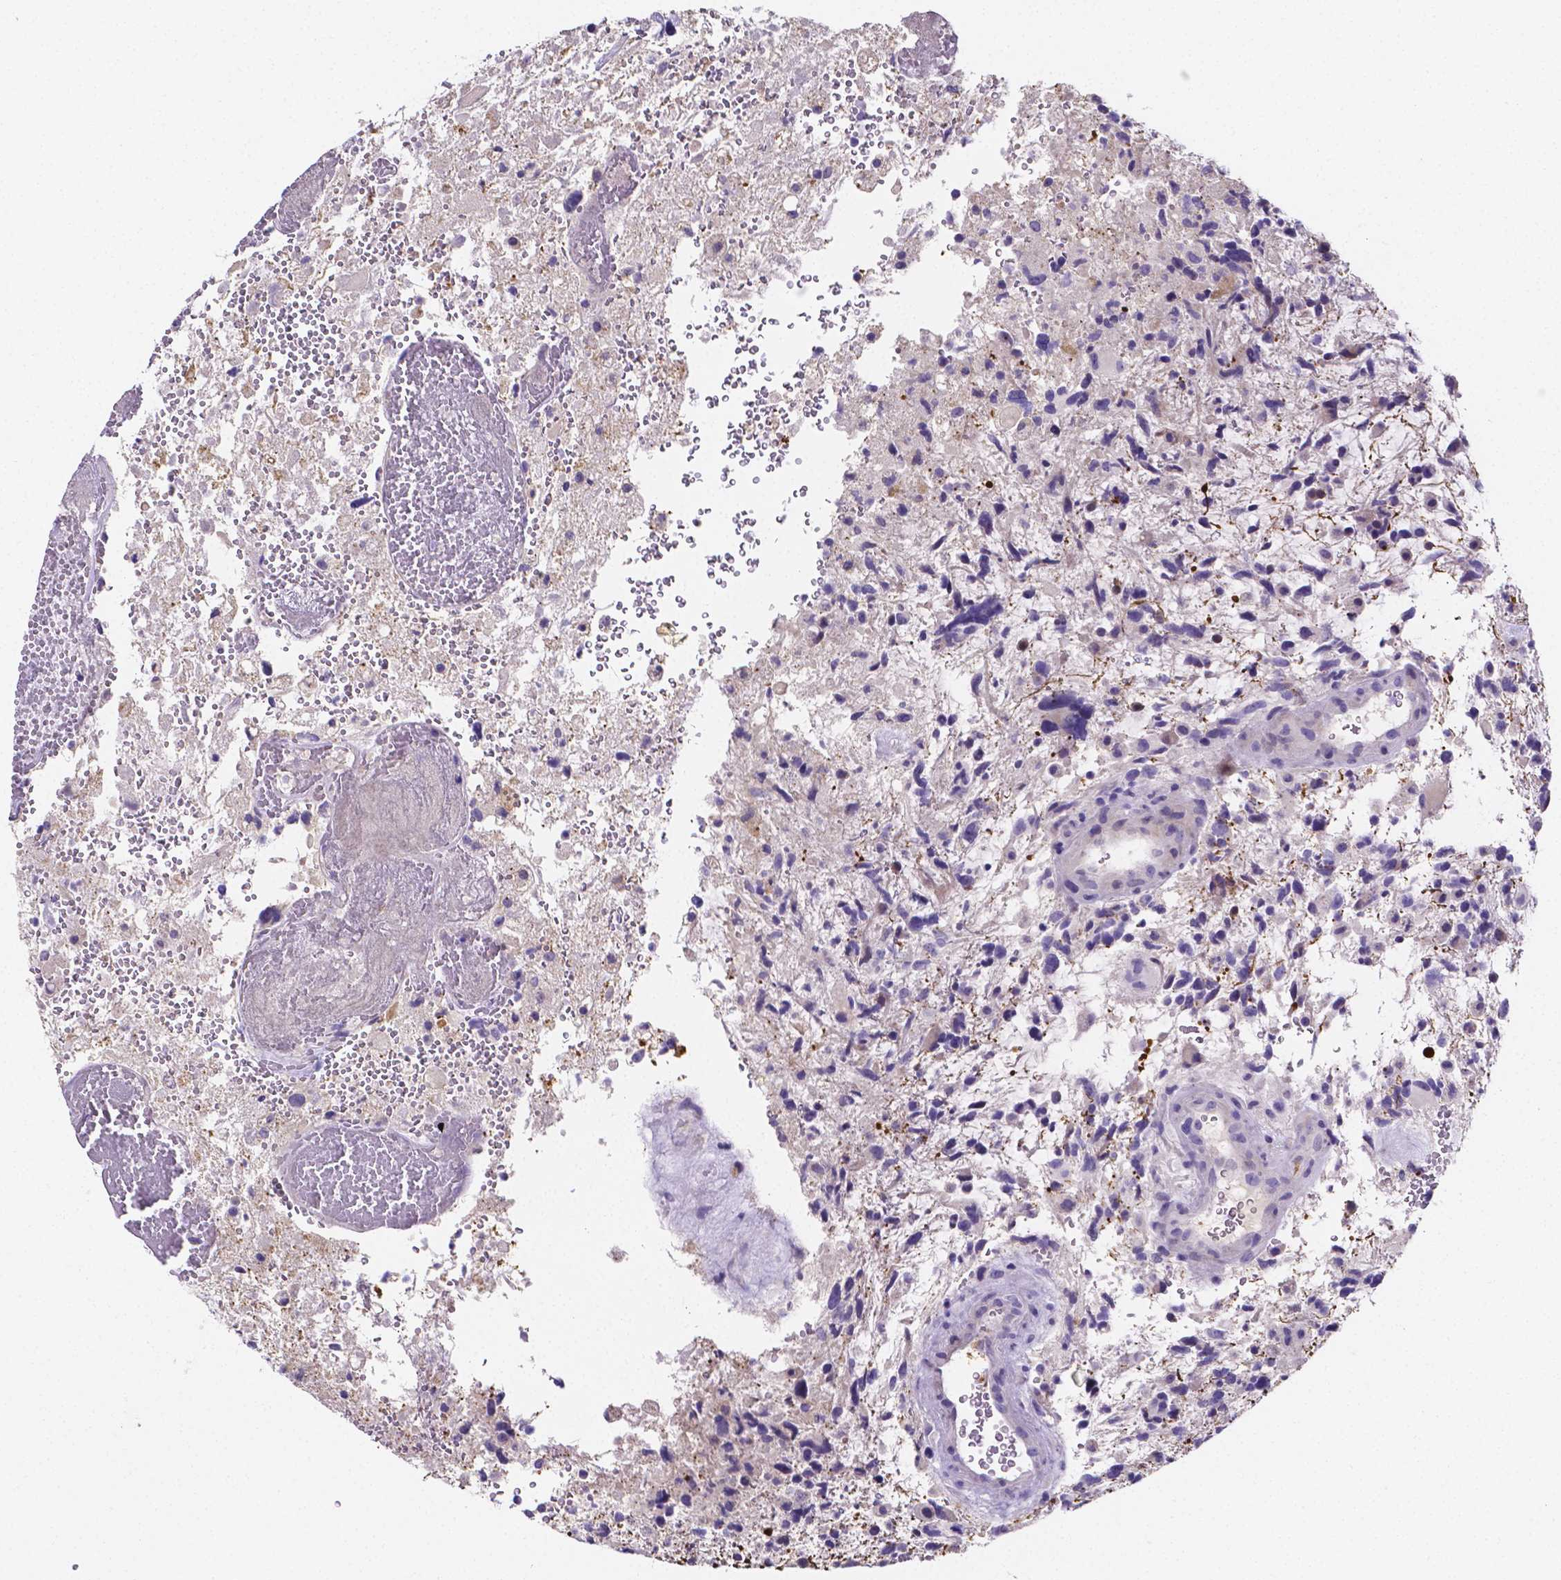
{"staining": {"intensity": "negative", "quantity": "none", "location": "none"}, "tissue": "glioma", "cell_type": "Tumor cells", "image_type": "cancer", "snomed": [{"axis": "morphology", "description": "Glioma, malignant, High grade"}, {"axis": "topography", "description": "Brain"}], "caption": "The image demonstrates no staining of tumor cells in malignant glioma (high-grade).", "gene": "NRGN", "patient": {"sex": "female", "age": 71}}